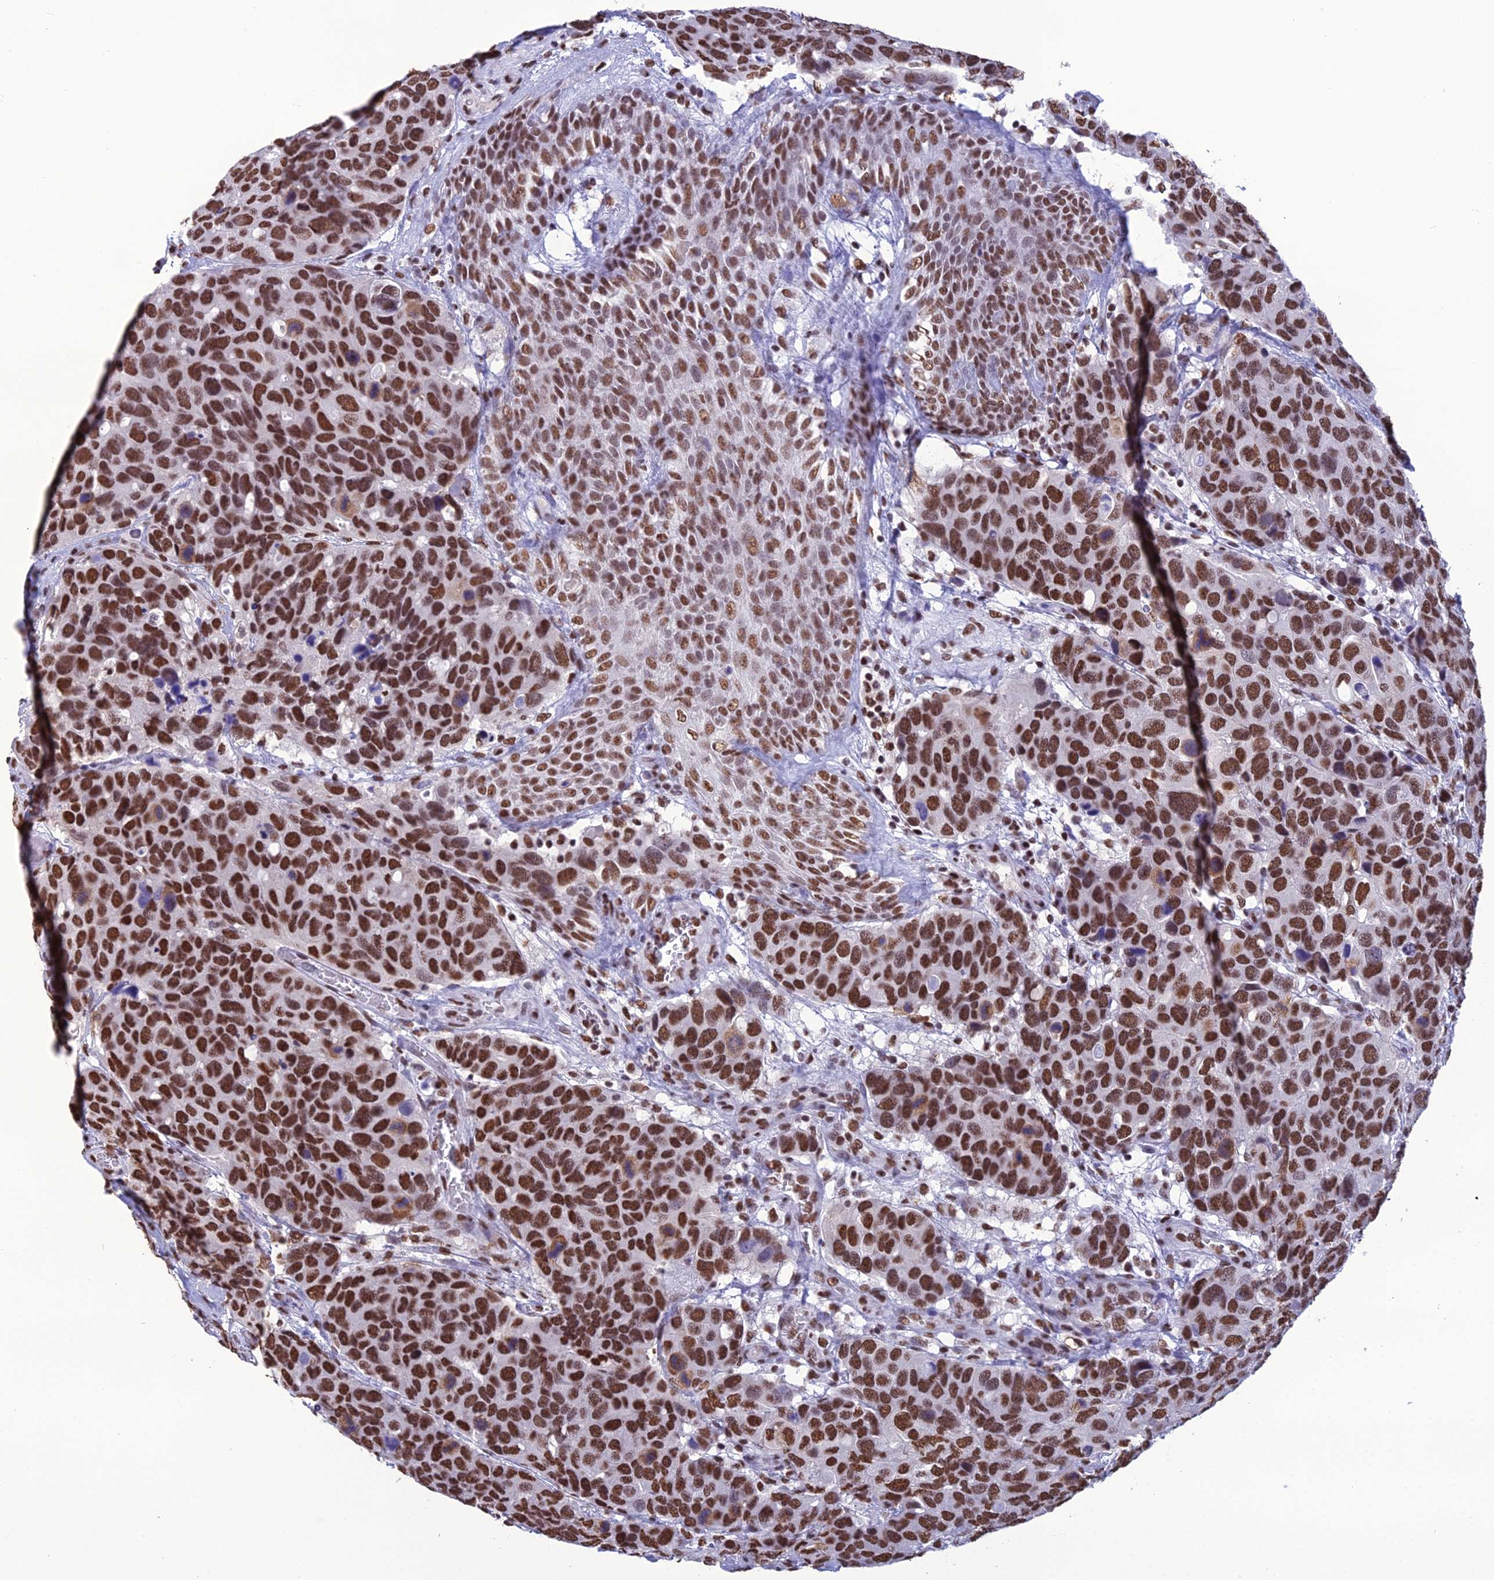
{"staining": {"intensity": "strong", "quantity": ">75%", "location": "nuclear"}, "tissue": "breast cancer", "cell_type": "Tumor cells", "image_type": "cancer", "snomed": [{"axis": "morphology", "description": "Duct carcinoma"}, {"axis": "topography", "description": "Breast"}], "caption": "This histopathology image shows immunohistochemistry (IHC) staining of breast invasive ductal carcinoma, with high strong nuclear positivity in about >75% of tumor cells.", "gene": "PRAMEF12", "patient": {"sex": "female", "age": 83}}